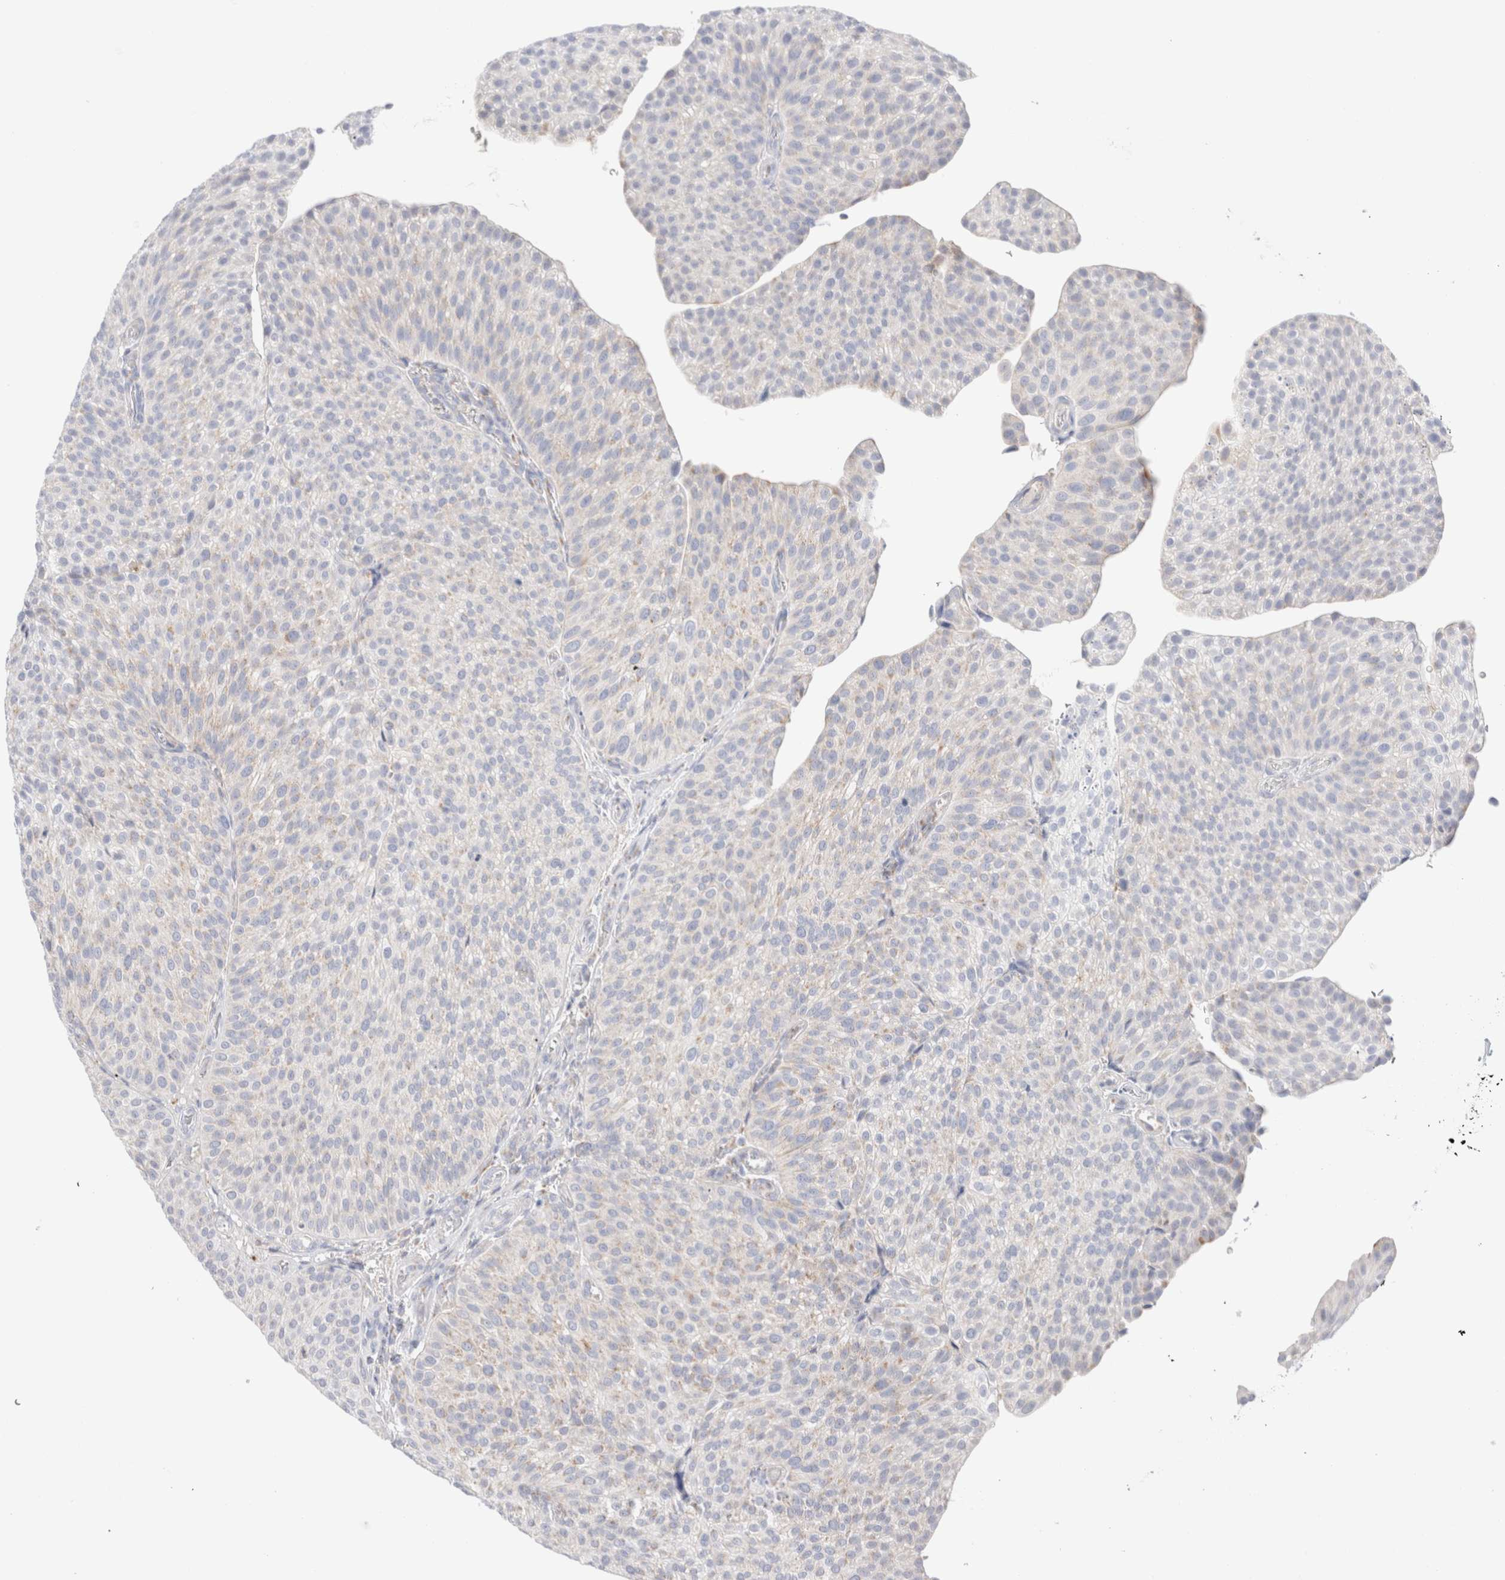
{"staining": {"intensity": "negative", "quantity": "none", "location": "none"}, "tissue": "urothelial cancer", "cell_type": "Tumor cells", "image_type": "cancer", "snomed": [{"axis": "morphology", "description": "Normal tissue, NOS"}, {"axis": "morphology", "description": "Urothelial carcinoma, Low grade"}, {"axis": "topography", "description": "Smooth muscle"}, {"axis": "topography", "description": "Urinary bladder"}], "caption": "Urothelial cancer was stained to show a protein in brown. There is no significant expression in tumor cells. Brightfield microscopy of IHC stained with DAB (brown) and hematoxylin (blue), captured at high magnification.", "gene": "ATP6V1C1", "patient": {"sex": "male", "age": 60}}